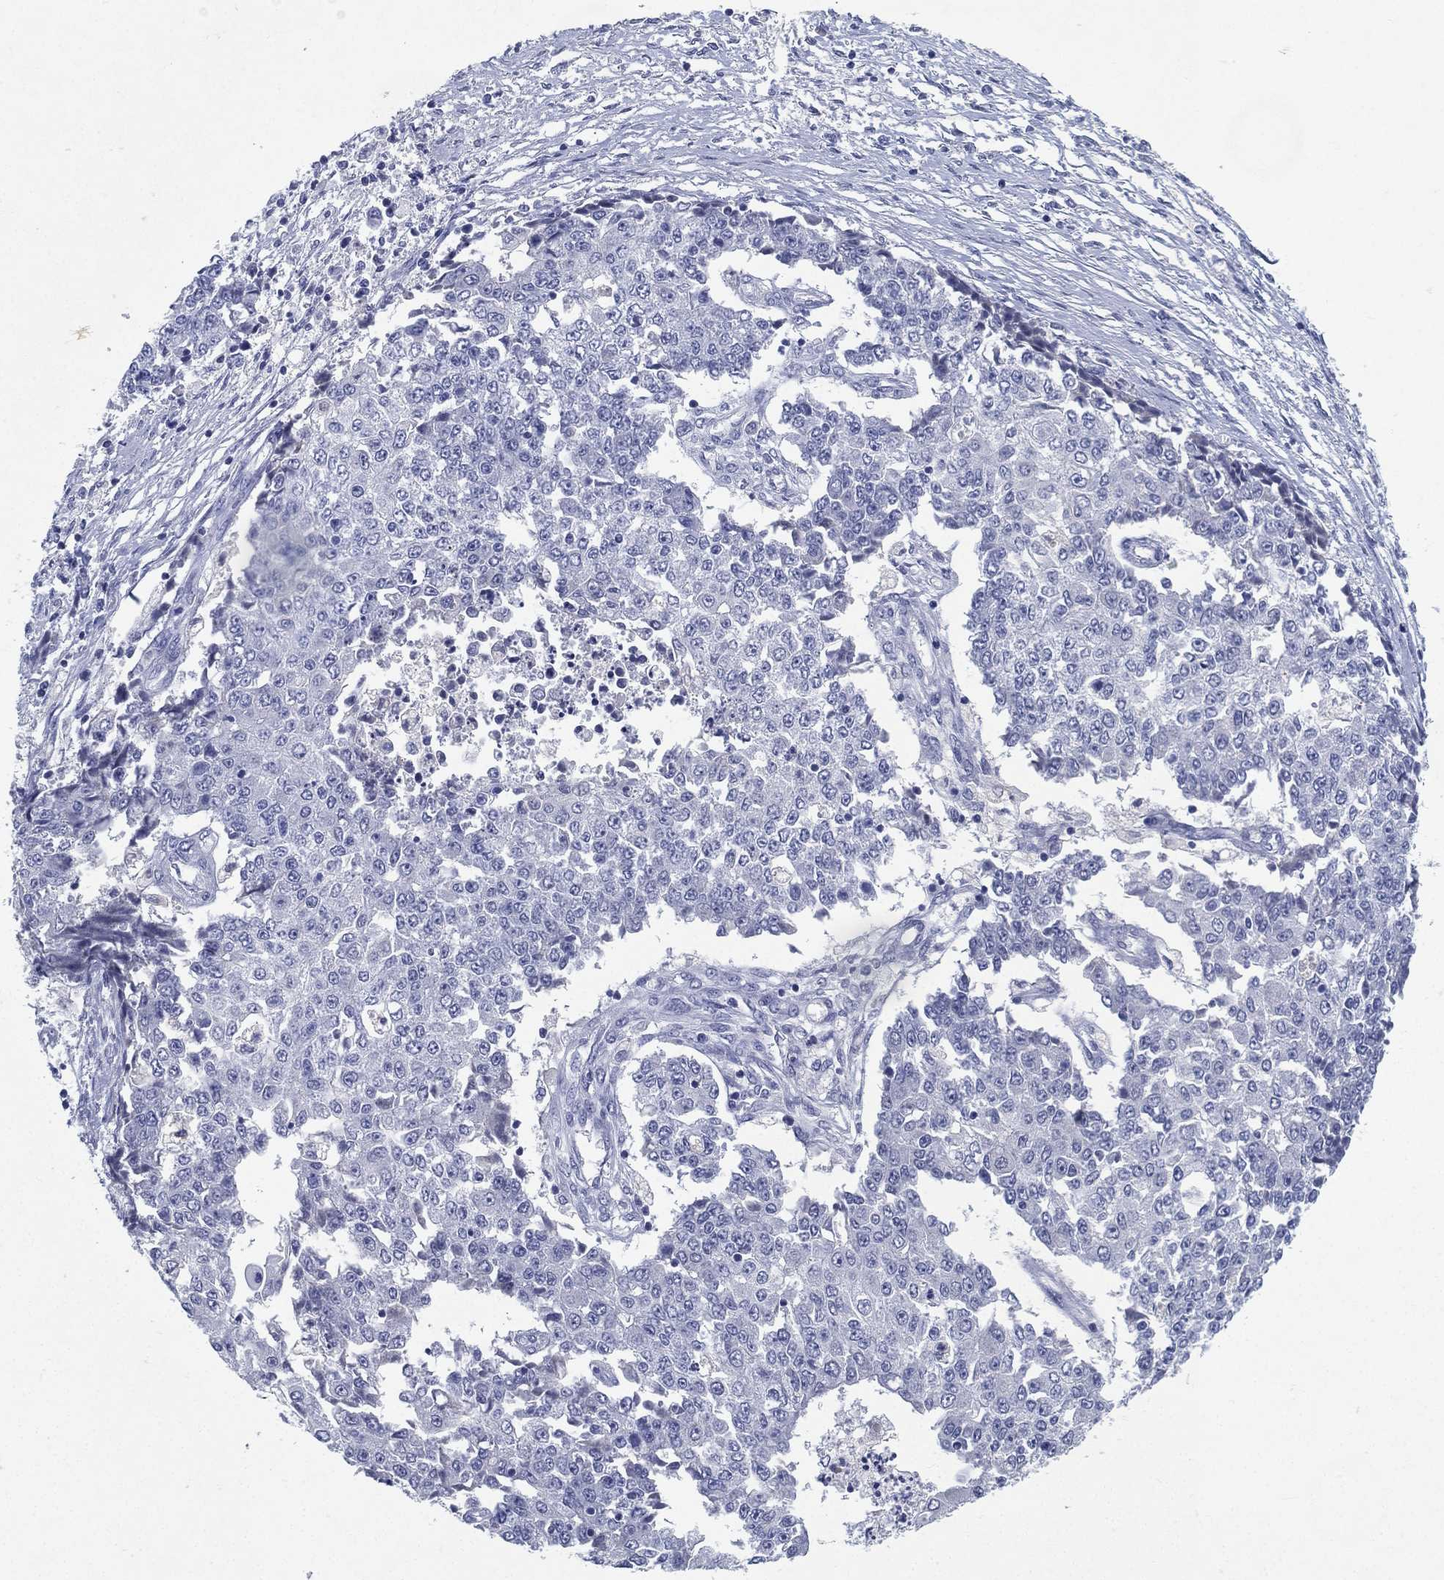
{"staining": {"intensity": "negative", "quantity": "none", "location": "none"}, "tissue": "ovarian cancer", "cell_type": "Tumor cells", "image_type": "cancer", "snomed": [{"axis": "morphology", "description": "Carcinoma, endometroid"}, {"axis": "topography", "description": "Ovary"}], "caption": "Immunohistochemistry (IHC) of ovarian cancer exhibits no positivity in tumor cells. (DAB immunohistochemistry, high magnification).", "gene": "RGS13", "patient": {"sex": "female", "age": 42}}